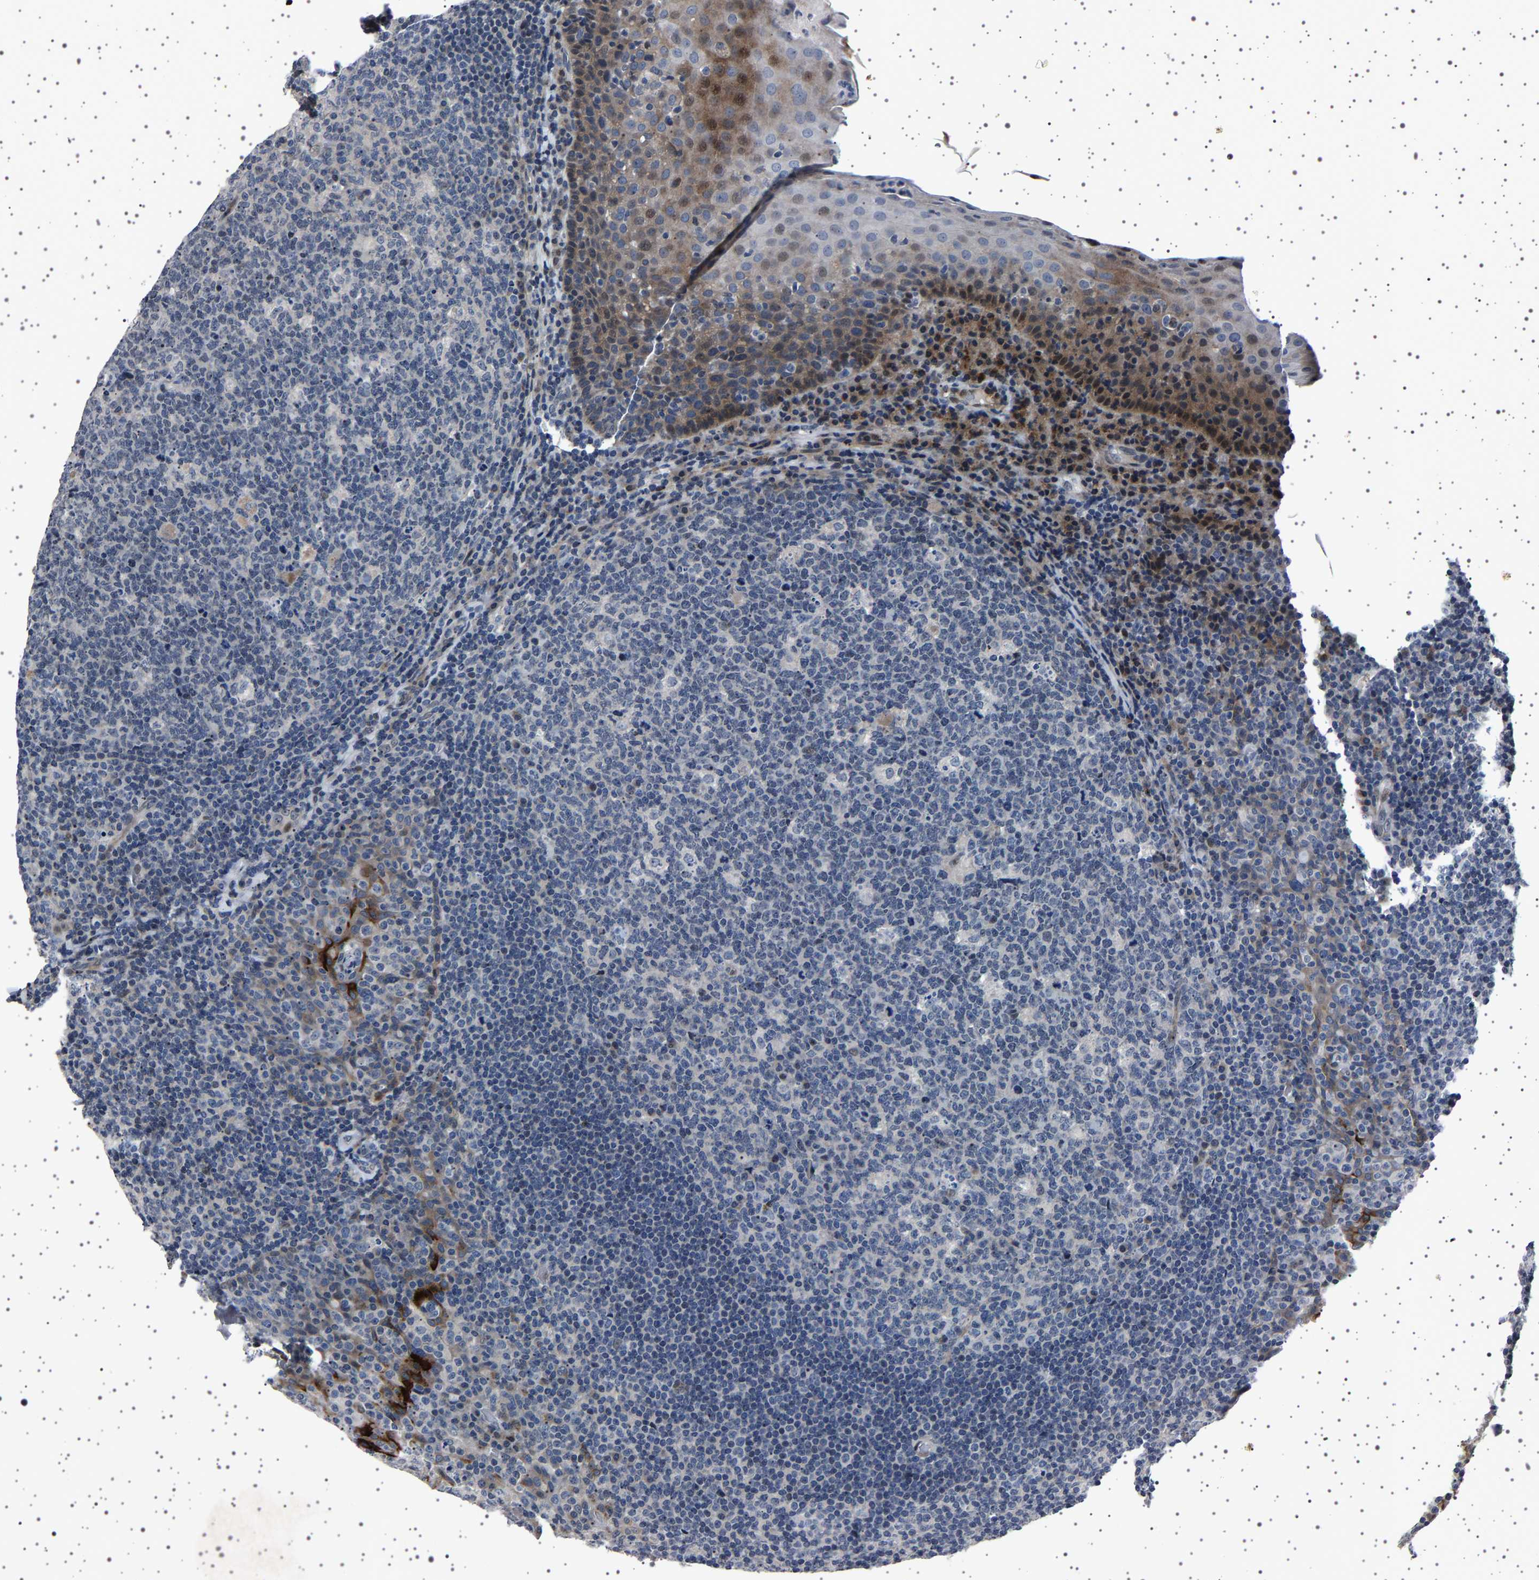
{"staining": {"intensity": "negative", "quantity": "none", "location": "none"}, "tissue": "tonsil", "cell_type": "Germinal center cells", "image_type": "normal", "snomed": [{"axis": "morphology", "description": "Normal tissue, NOS"}, {"axis": "topography", "description": "Tonsil"}], "caption": "Protein analysis of normal tonsil displays no significant expression in germinal center cells.", "gene": "PAK5", "patient": {"sex": "male", "age": 17}}